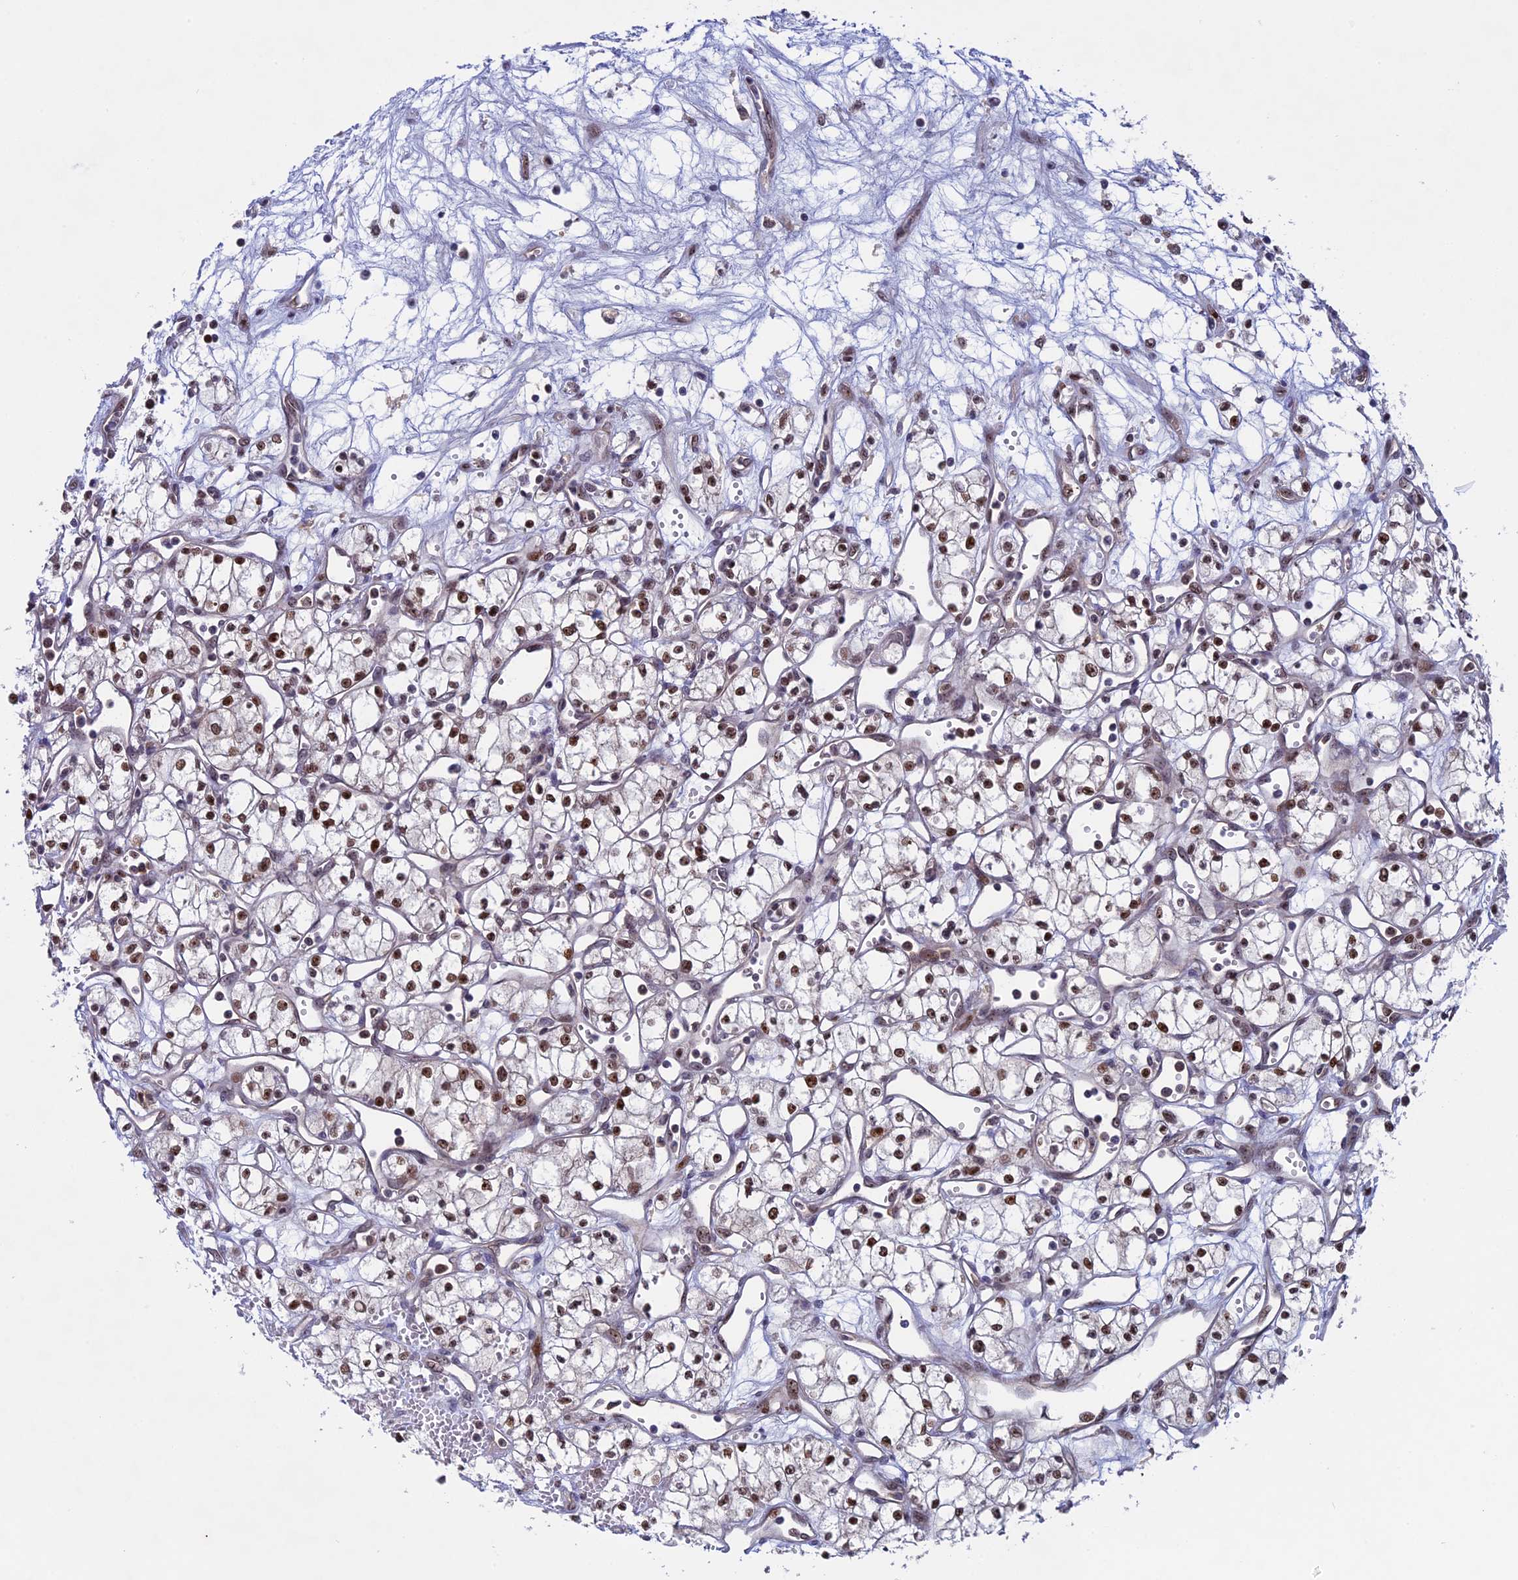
{"staining": {"intensity": "moderate", "quantity": ">75%", "location": "nuclear"}, "tissue": "renal cancer", "cell_type": "Tumor cells", "image_type": "cancer", "snomed": [{"axis": "morphology", "description": "Adenocarcinoma, NOS"}, {"axis": "topography", "description": "Kidney"}], "caption": "A brown stain highlights moderate nuclear staining of a protein in renal cancer (adenocarcinoma) tumor cells.", "gene": "CCDC86", "patient": {"sex": "male", "age": 59}}